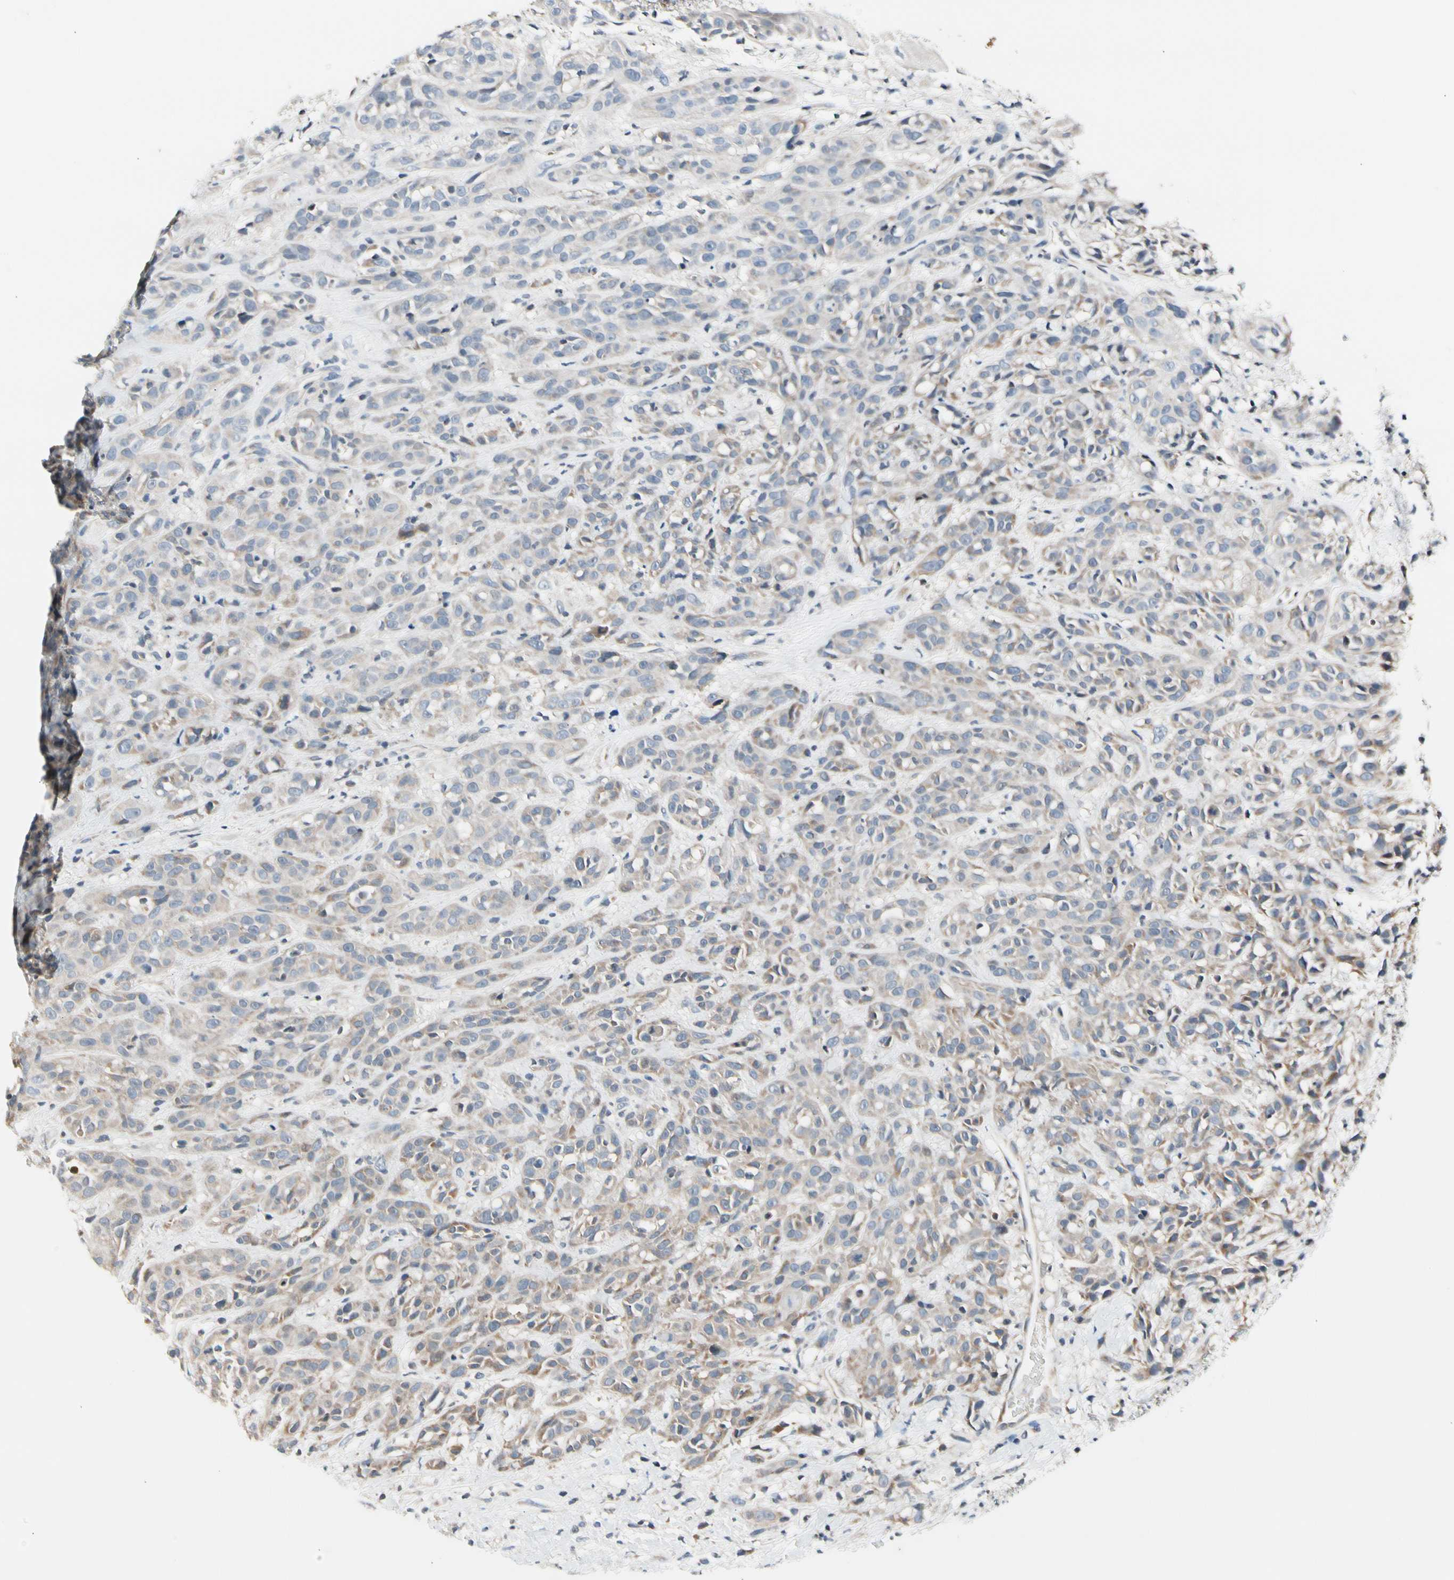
{"staining": {"intensity": "weak", "quantity": "25%-75%", "location": "cytoplasmic/membranous"}, "tissue": "head and neck cancer", "cell_type": "Tumor cells", "image_type": "cancer", "snomed": [{"axis": "morphology", "description": "Normal tissue, NOS"}, {"axis": "morphology", "description": "Squamous cell carcinoma, NOS"}, {"axis": "topography", "description": "Cartilage tissue"}, {"axis": "topography", "description": "Head-Neck"}], "caption": "Tumor cells reveal low levels of weak cytoplasmic/membranous expression in about 25%-75% of cells in human head and neck cancer. The staining is performed using DAB brown chromogen to label protein expression. The nuclei are counter-stained blue using hematoxylin.", "gene": "SOX30", "patient": {"sex": "male", "age": 62}}